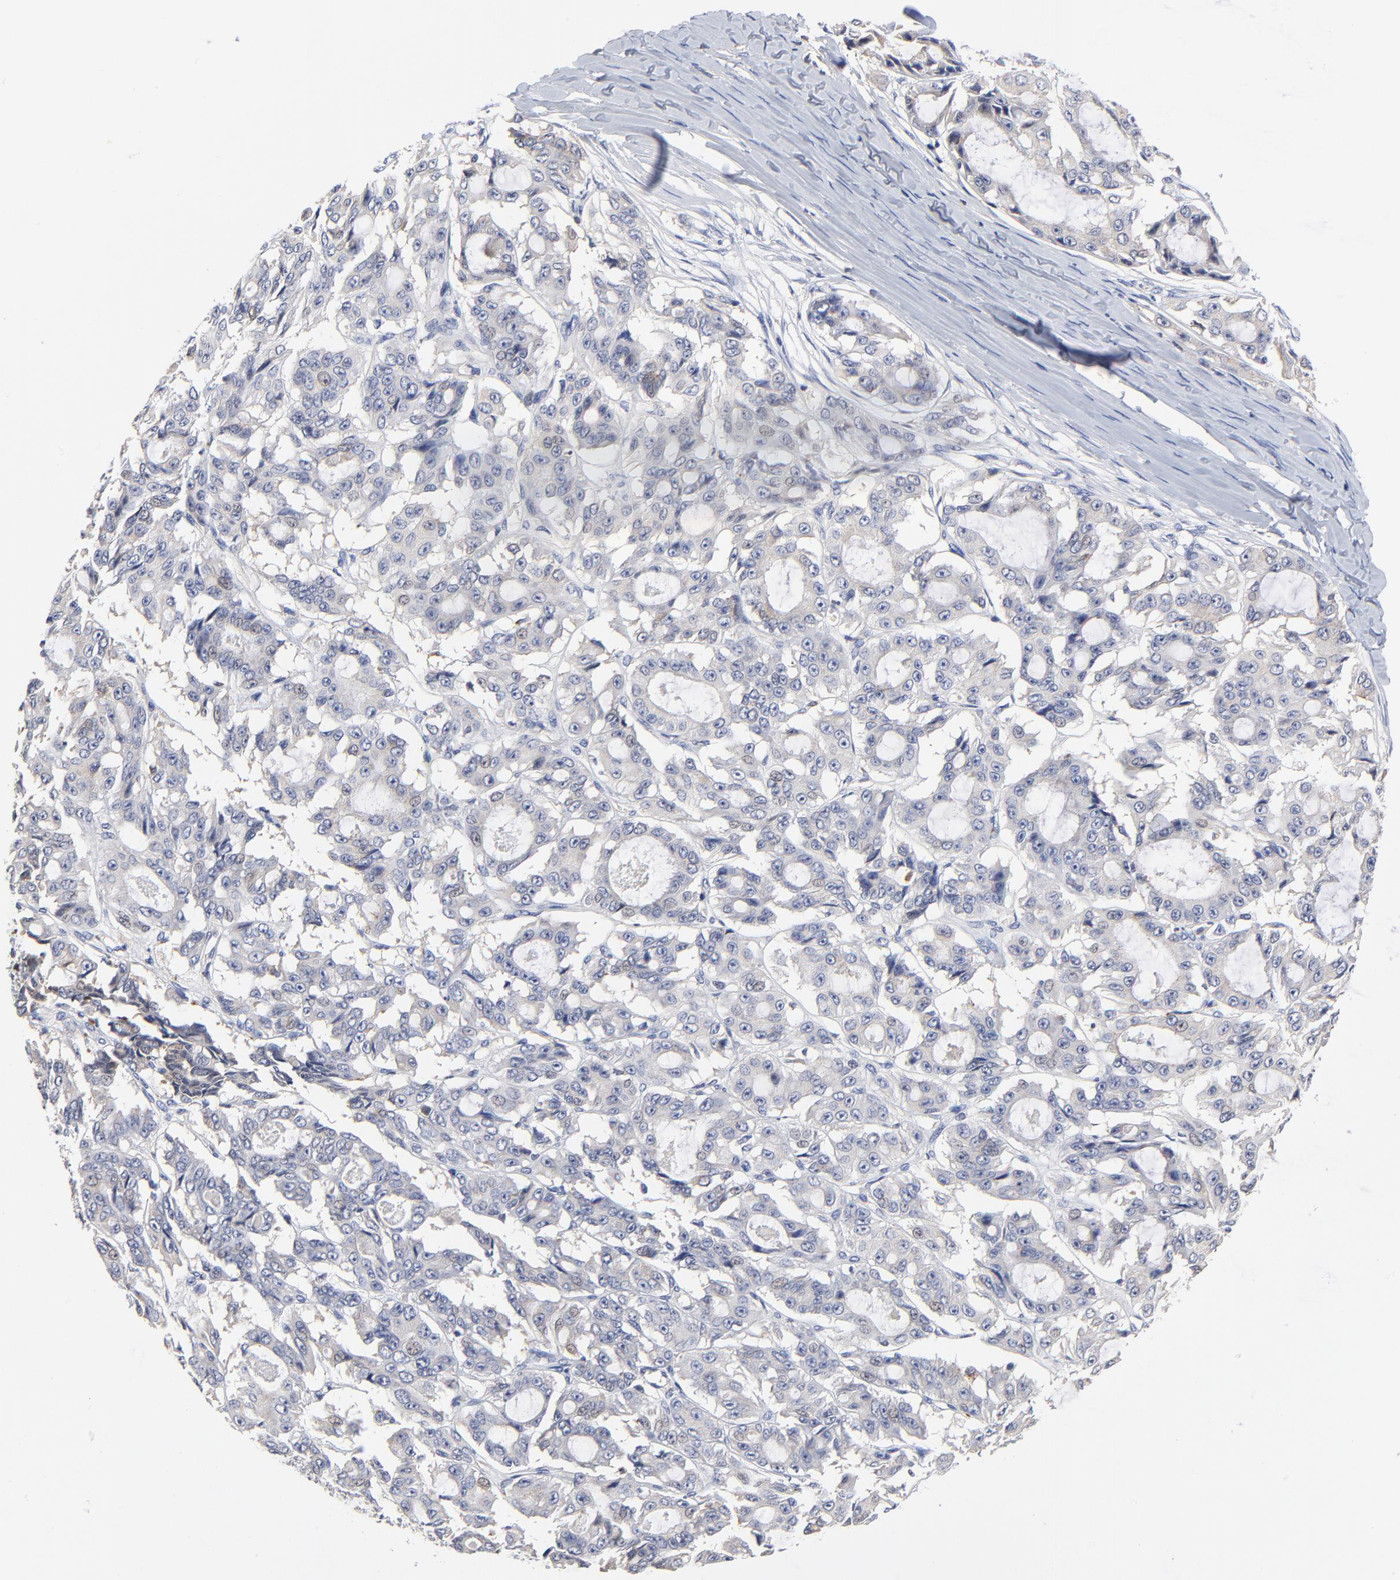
{"staining": {"intensity": "weak", "quantity": "<25%", "location": "cytoplasmic/membranous,nuclear"}, "tissue": "ovarian cancer", "cell_type": "Tumor cells", "image_type": "cancer", "snomed": [{"axis": "morphology", "description": "Carcinoma, endometroid"}, {"axis": "topography", "description": "Ovary"}], "caption": "The histopathology image reveals no significant expression in tumor cells of ovarian endometroid carcinoma.", "gene": "FBXL2", "patient": {"sex": "female", "age": 61}}